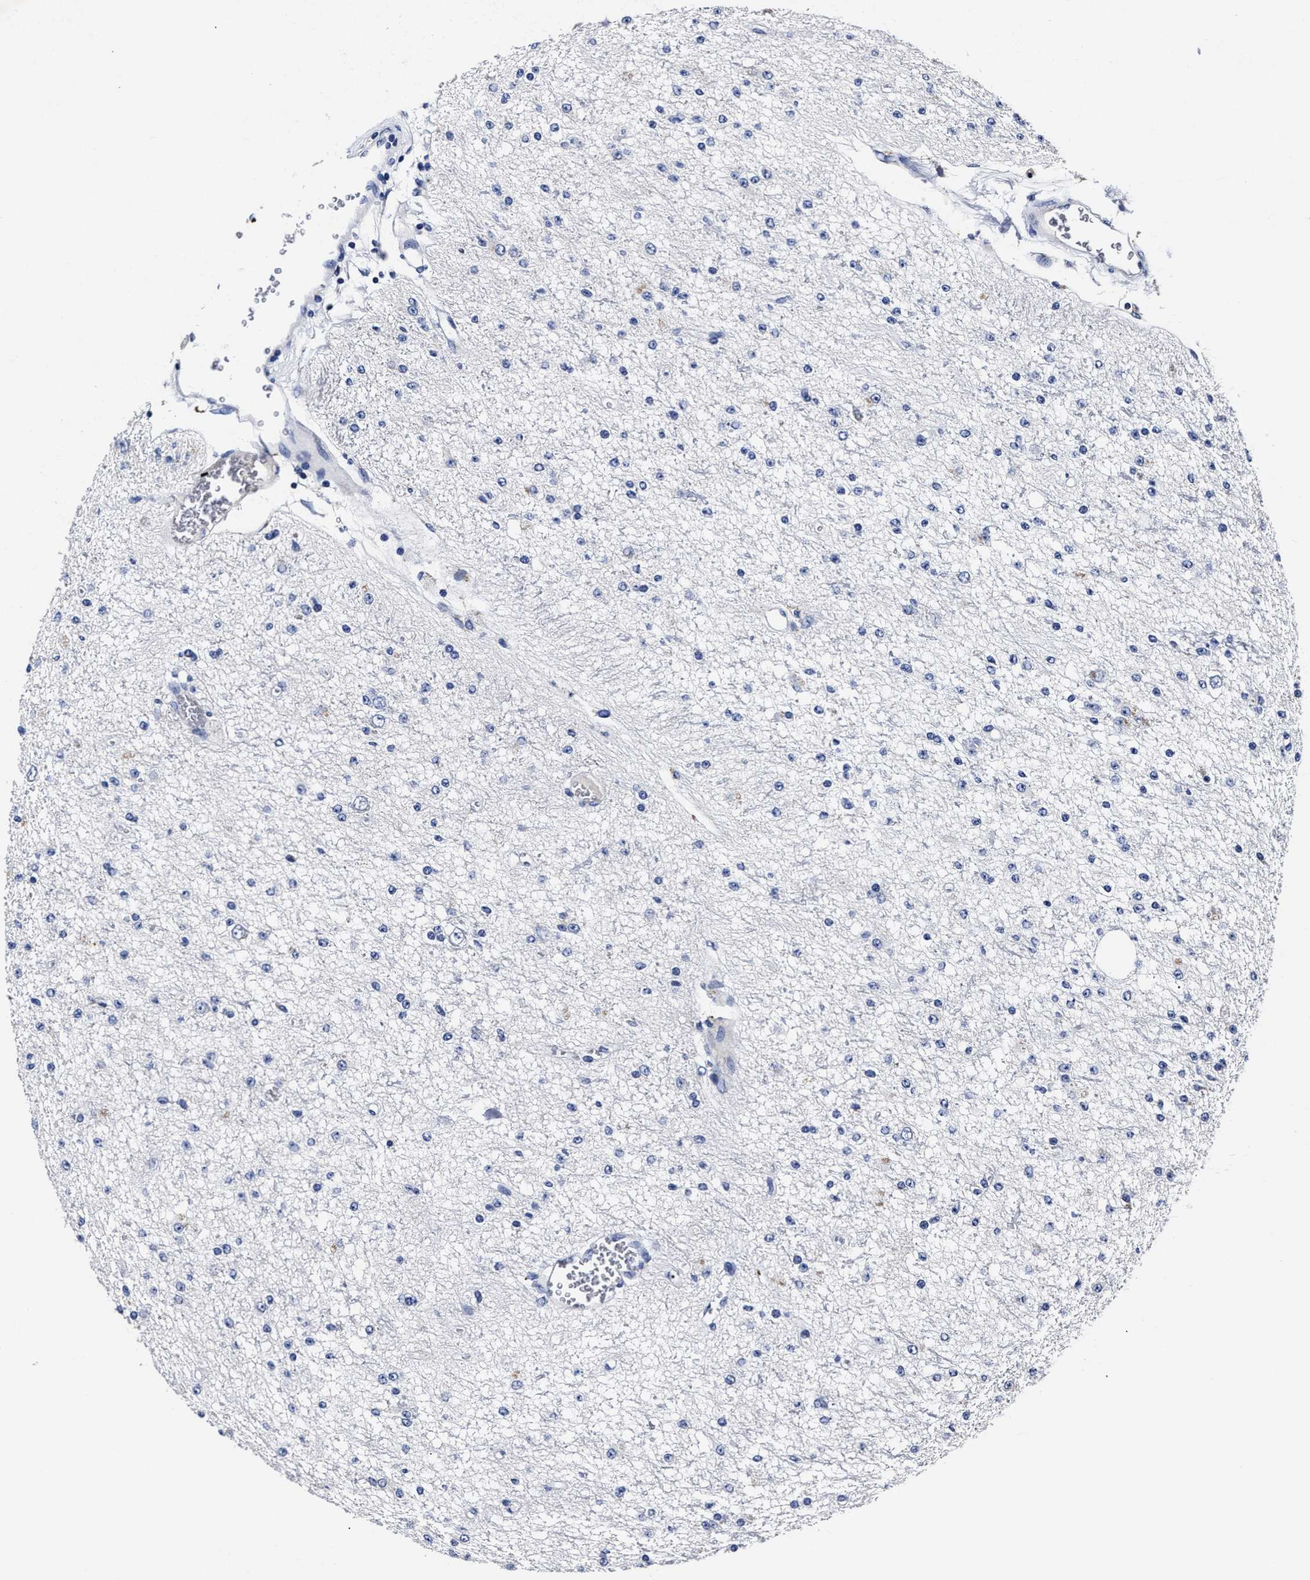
{"staining": {"intensity": "negative", "quantity": "none", "location": "none"}, "tissue": "glioma", "cell_type": "Tumor cells", "image_type": "cancer", "snomed": [{"axis": "morphology", "description": "Glioma, malignant, Low grade"}, {"axis": "topography", "description": "Brain"}], "caption": "Immunohistochemistry of glioma demonstrates no staining in tumor cells. (Brightfield microscopy of DAB (3,3'-diaminobenzidine) IHC at high magnification).", "gene": "OLFML2A", "patient": {"sex": "male", "age": 38}}